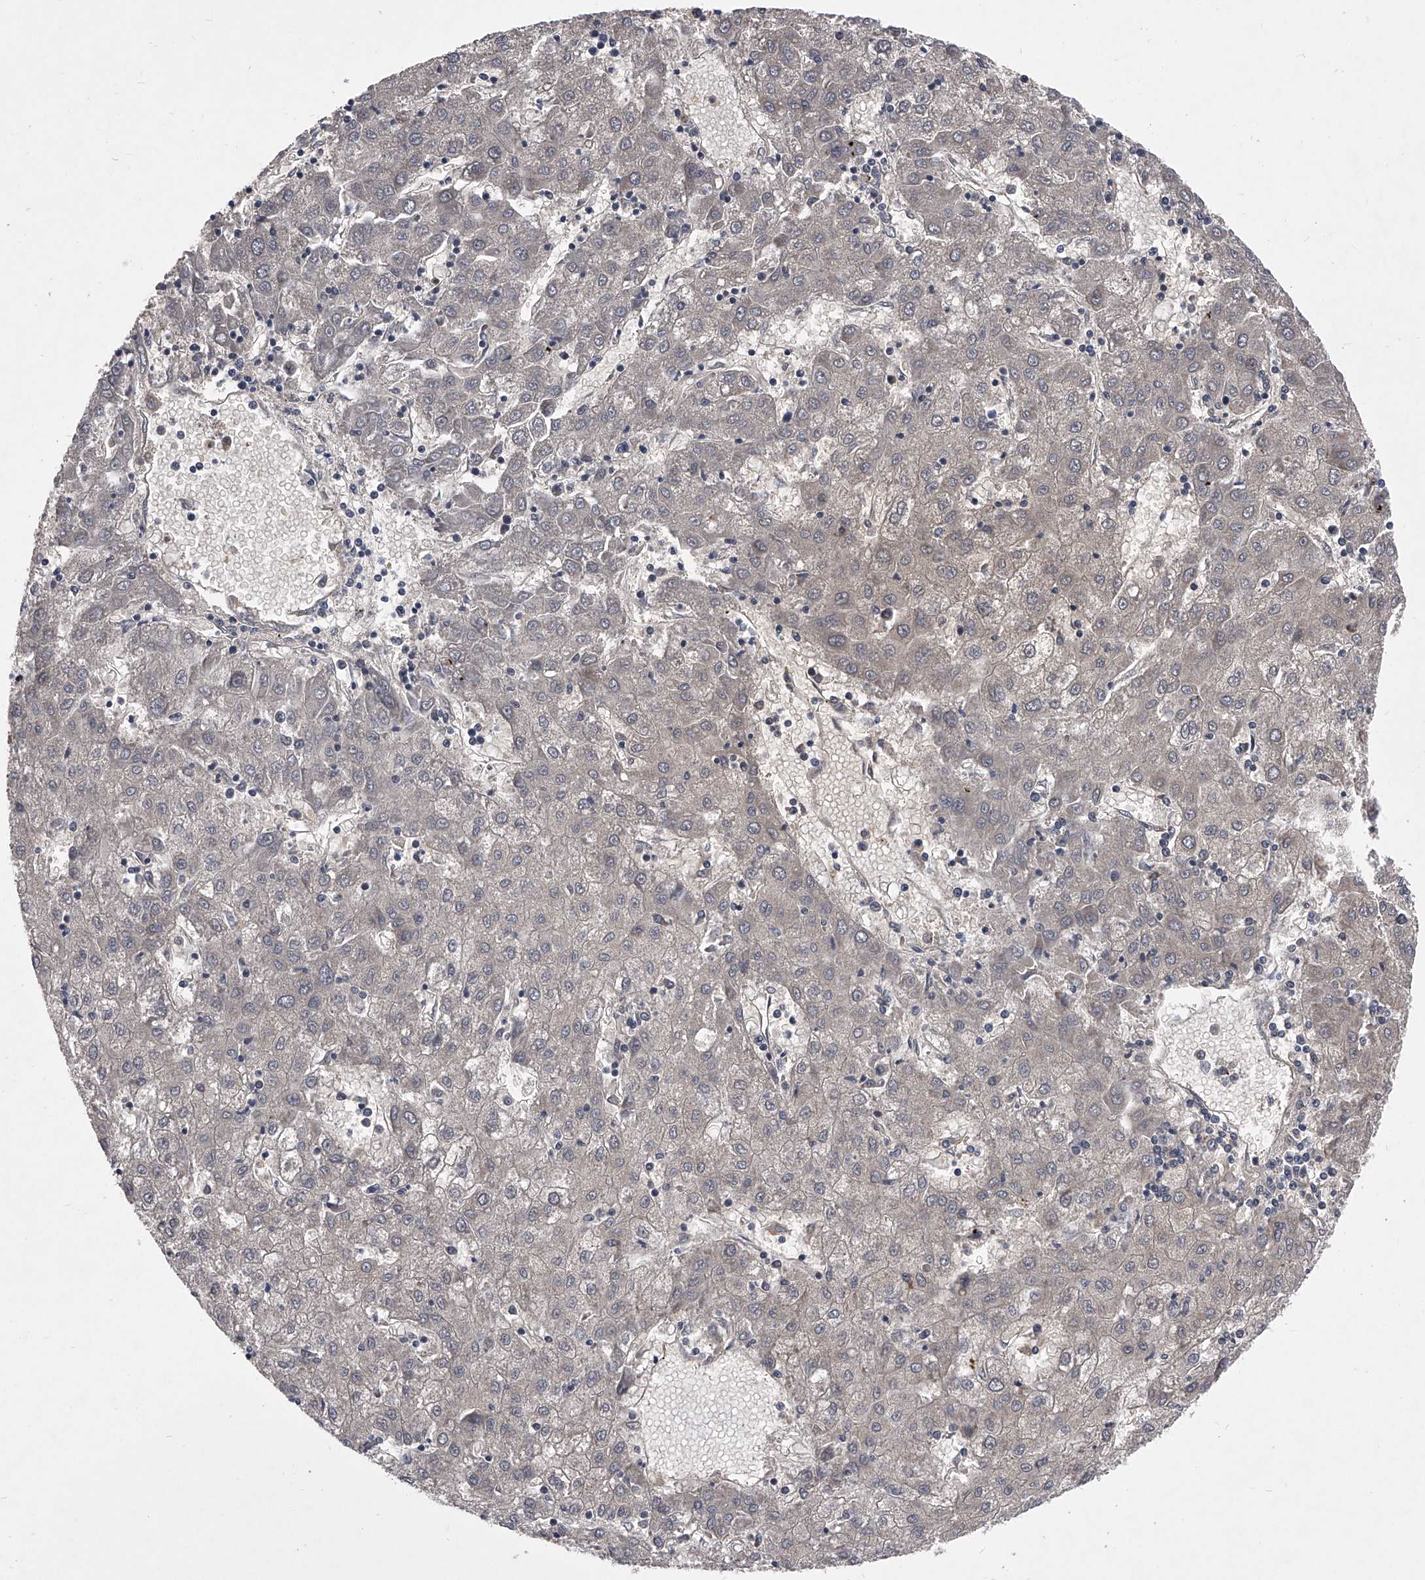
{"staining": {"intensity": "negative", "quantity": "none", "location": "none"}, "tissue": "liver cancer", "cell_type": "Tumor cells", "image_type": "cancer", "snomed": [{"axis": "morphology", "description": "Carcinoma, Hepatocellular, NOS"}, {"axis": "topography", "description": "Liver"}], "caption": "Protein analysis of liver cancer (hepatocellular carcinoma) shows no significant staining in tumor cells.", "gene": "CCR4", "patient": {"sex": "male", "age": 72}}